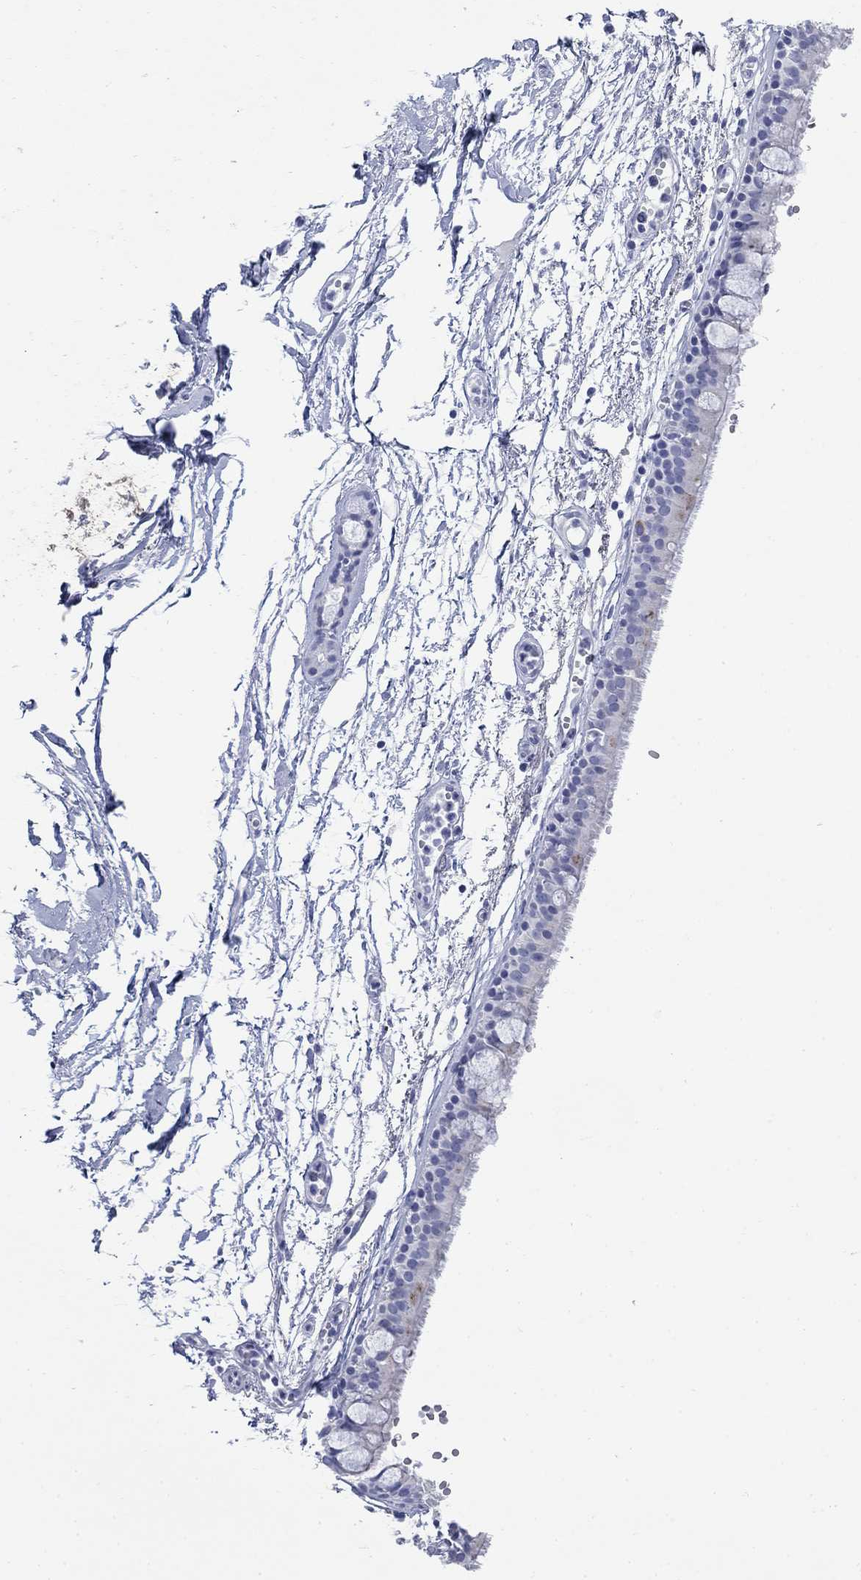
{"staining": {"intensity": "strong", "quantity": "<25%", "location": "cytoplasmic/membranous"}, "tissue": "bronchus", "cell_type": "Respiratory epithelial cells", "image_type": "normal", "snomed": [{"axis": "morphology", "description": "Normal tissue, NOS"}, {"axis": "topography", "description": "Cartilage tissue"}, {"axis": "topography", "description": "Bronchus"}], "caption": "Immunohistochemical staining of normal human bronchus reveals strong cytoplasmic/membranous protein staining in approximately <25% of respiratory epithelial cells. The staining was performed using DAB (3,3'-diaminobenzidine) to visualize the protein expression in brown, while the nuclei were stained in blue with hematoxylin (Magnification: 20x).", "gene": "IGF2BP3", "patient": {"sex": "male", "age": 66}}